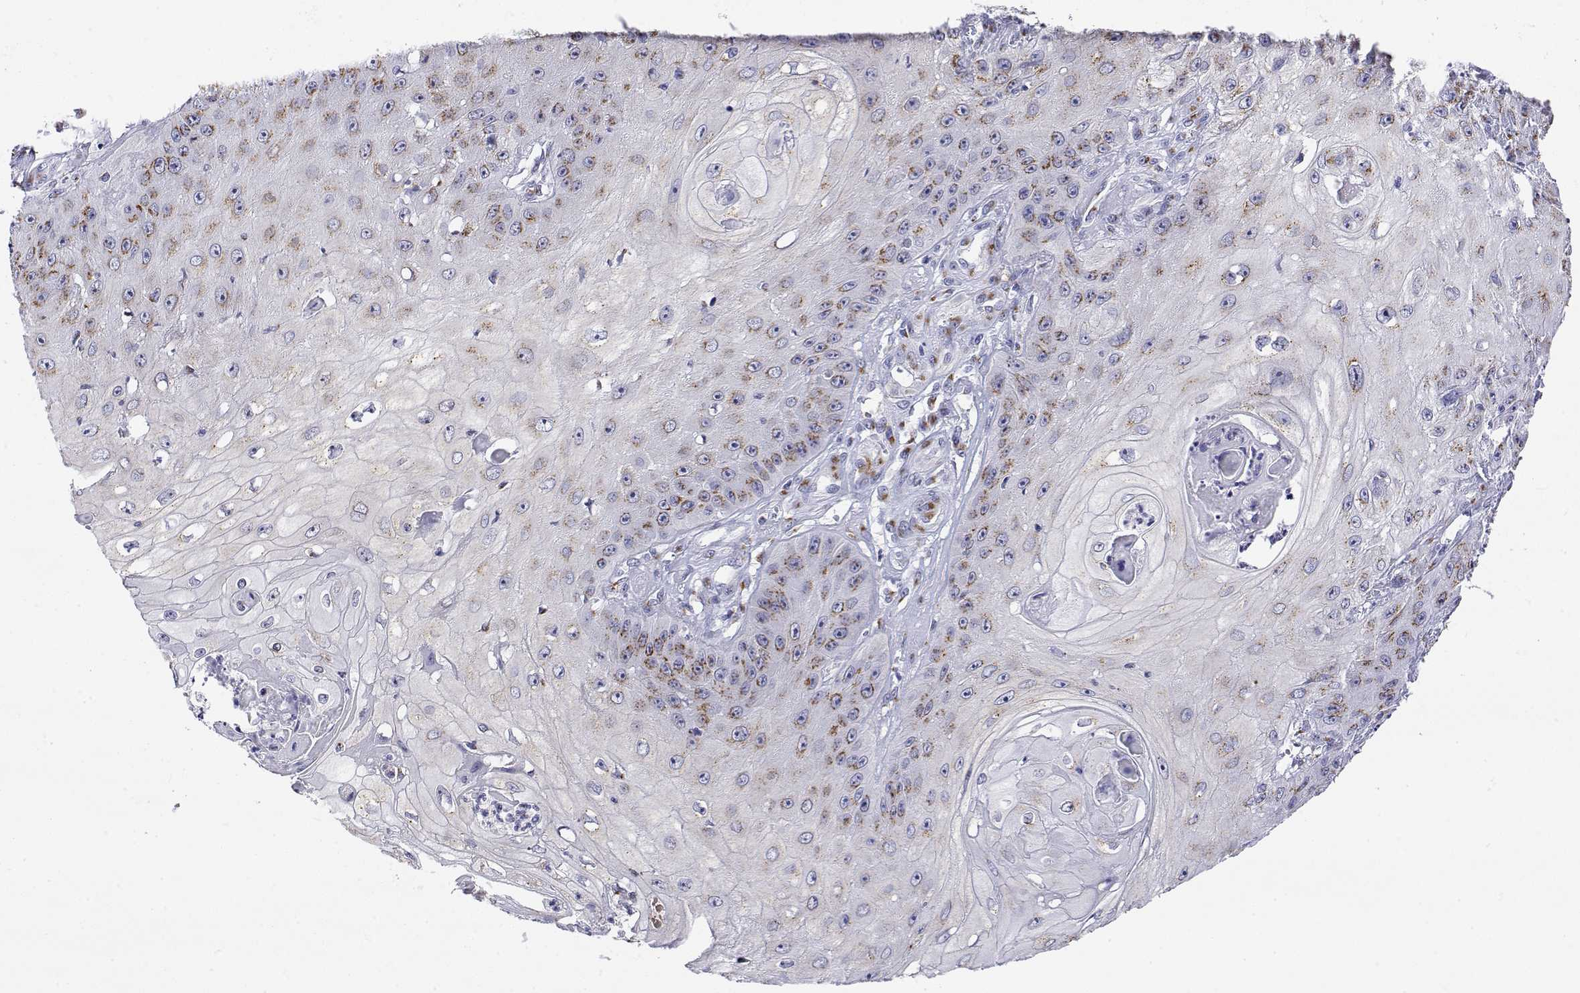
{"staining": {"intensity": "moderate", "quantity": "25%-75%", "location": "cytoplasmic/membranous"}, "tissue": "skin cancer", "cell_type": "Tumor cells", "image_type": "cancer", "snomed": [{"axis": "morphology", "description": "Squamous cell carcinoma, NOS"}, {"axis": "topography", "description": "Skin"}], "caption": "DAB immunohistochemical staining of squamous cell carcinoma (skin) demonstrates moderate cytoplasmic/membranous protein staining in about 25%-75% of tumor cells.", "gene": "YIPF3", "patient": {"sex": "male", "age": 70}}